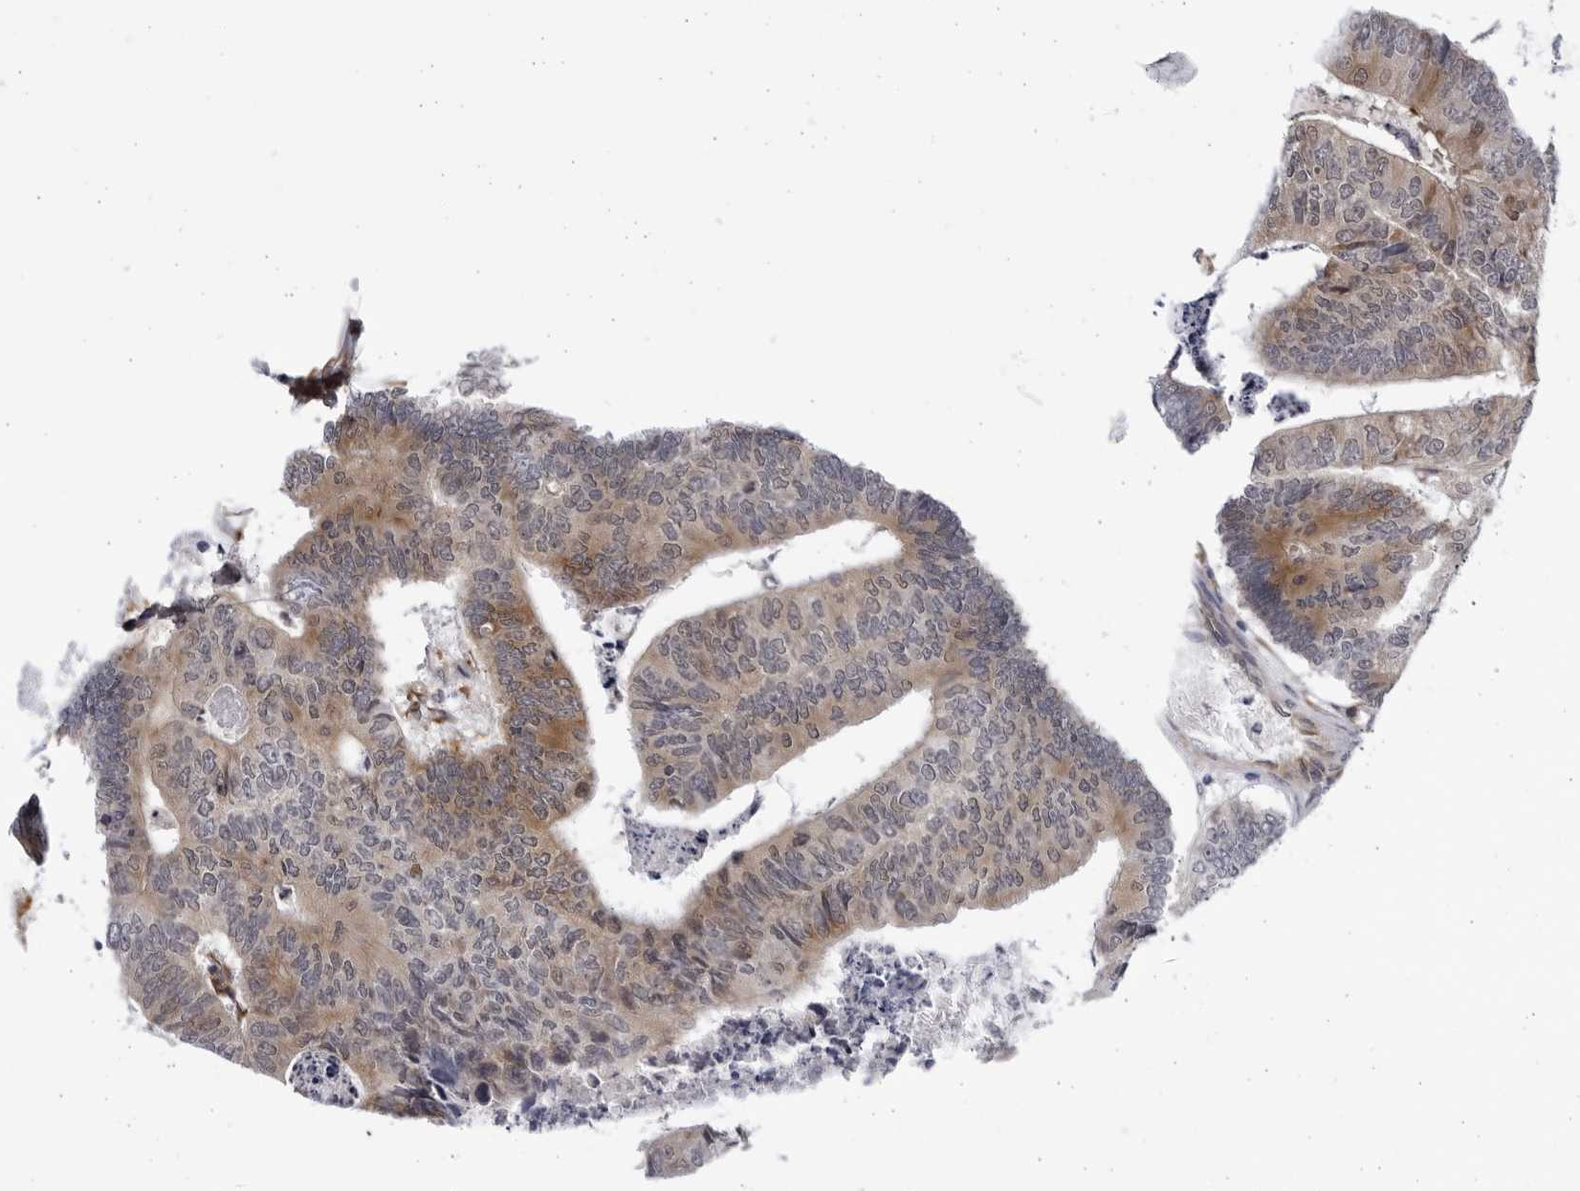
{"staining": {"intensity": "moderate", "quantity": "25%-75%", "location": "cytoplasmic/membranous"}, "tissue": "colorectal cancer", "cell_type": "Tumor cells", "image_type": "cancer", "snomed": [{"axis": "morphology", "description": "Adenocarcinoma, NOS"}, {"axis": "topography", "description": "Colon"}], "caption": "High-power microscopy captured an immunohistochemistry (IHC) histopathology image of colorectal adenocarcinoma, revealing moderate cytoplasmic/membranous staining in about 25%-75% of tumor cells.", "gene": "BMP2K", "patient": {"sex": "female", "age": 67}}